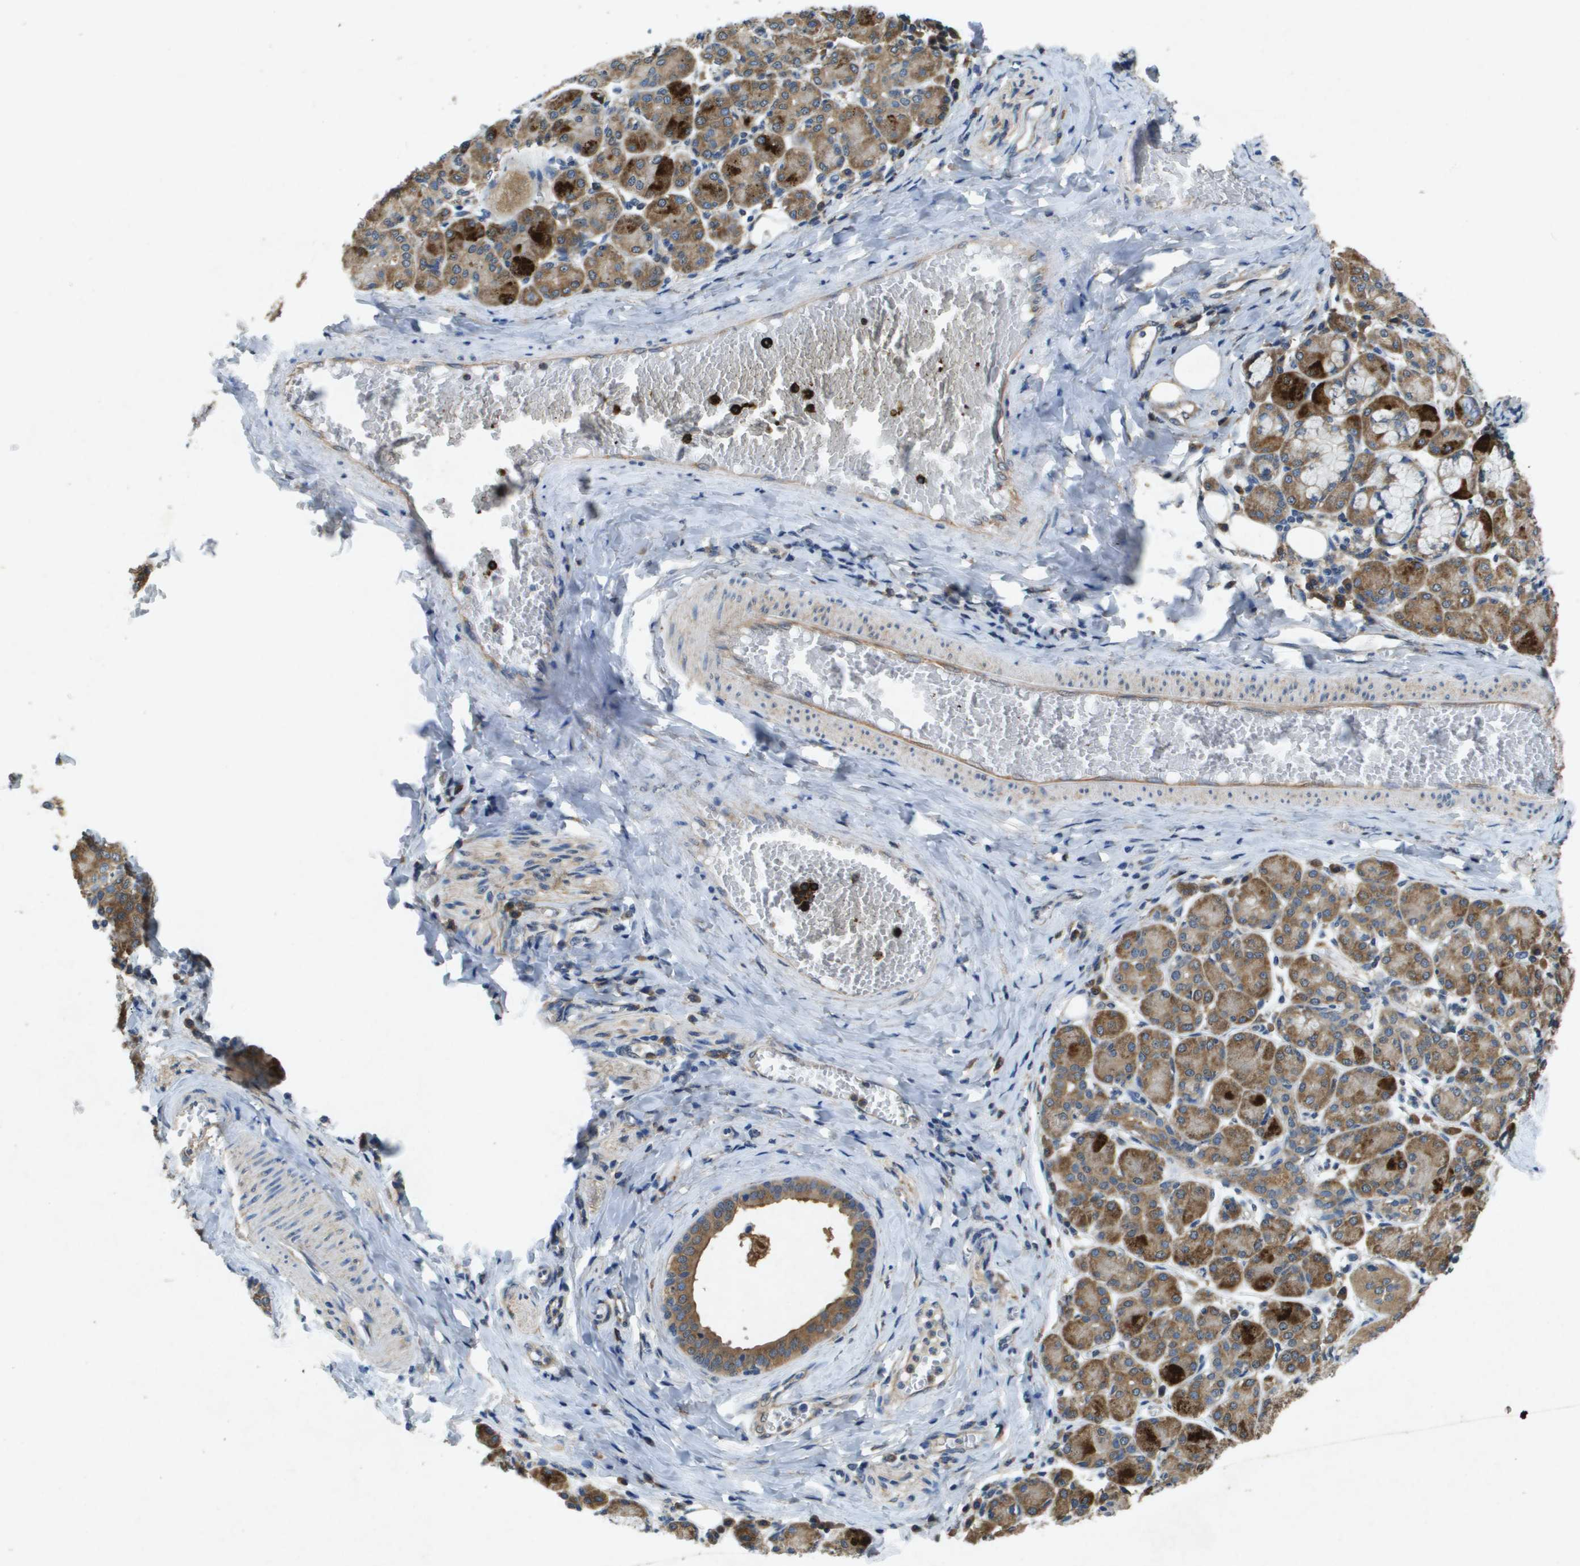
{"staining": {"intensity": "strong", "quantity": ">75%", "location": "cytoplasmic/membranous"}, "tissue": "salivary gland", "cell_type": "Glandular cells", "image_type": "normal", "snomed": [{"axis": "morphology", "description": "Normal tissue, NOS"}, {"axis": "morphology", "description": "Inflammation, NOS"}, {"axis": "topography", "description": "Lymph node"}, {"axis": "topography", "description": "Salivary gland"}], "caption": "A high-resolution micrograph shows immunohistochemistry staining of normal salivary gland, which demonstrates strong cytoplasmic/membranous expression in approximately >75% of glandular cells.", "gene": "PTPRT", "patient": {"sex": "male", "age": 3}}